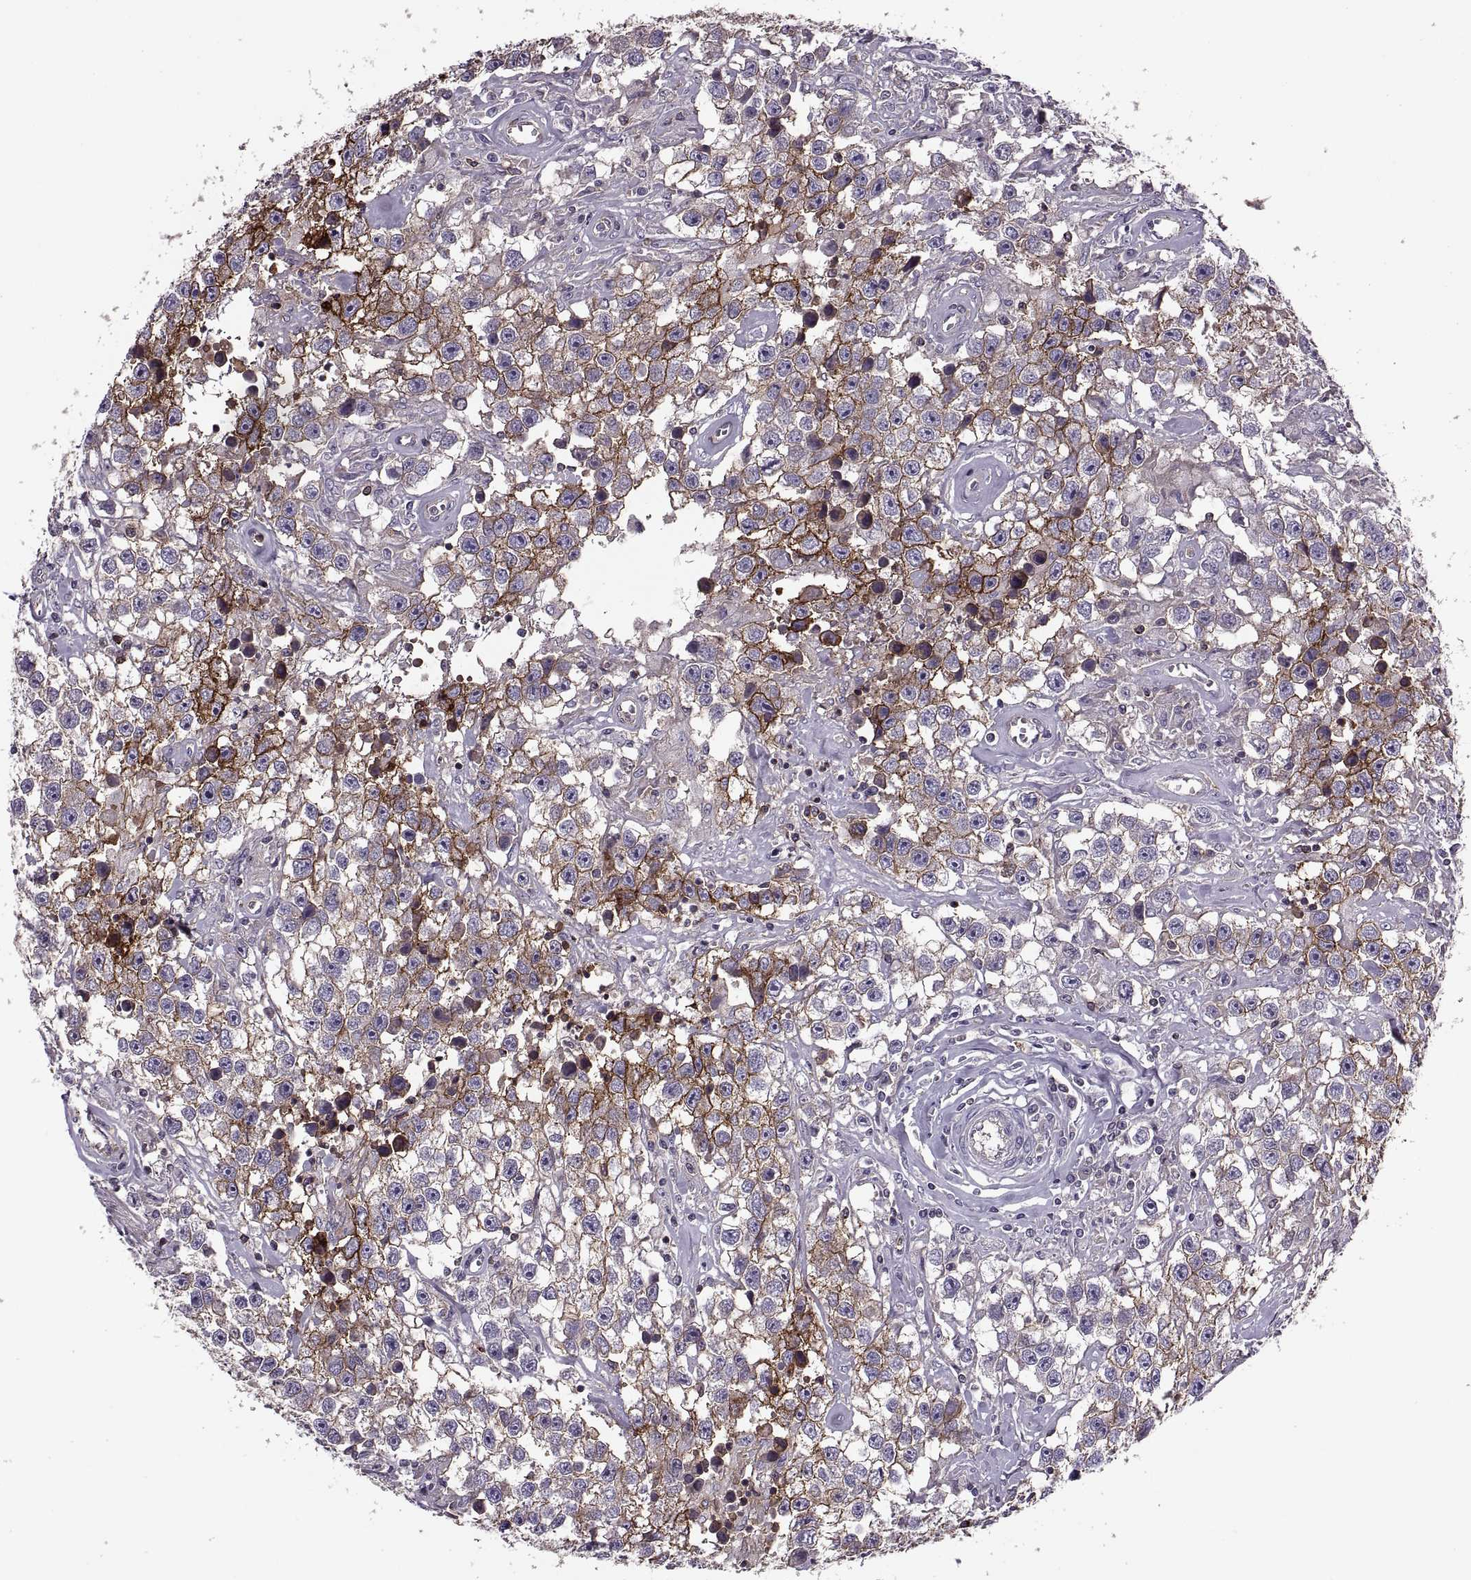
{"staining": {"intensity": "moderate", "quantity": "25%-75%", "location": "cytoplasmic/membranous"}, "tissue": "testis cancer", "cell_type": "Tumor cells", "image_type": "cancer", "snomed": [{"axis": "morphology", "description": "Seminoma, NOS"}, {"axis": "topography", "description": "Testis"}], "caption": "A medium amount of moderate cytoplasmic/membranous expression is appreciated in approximately 25%-75% of tumor cells in testis cancer (seminoma) tissue. (IHC, brightfield microscopy, high magnification).", "gene": "SLC2A3", "patient": {"sex": "male", "age": 43}}